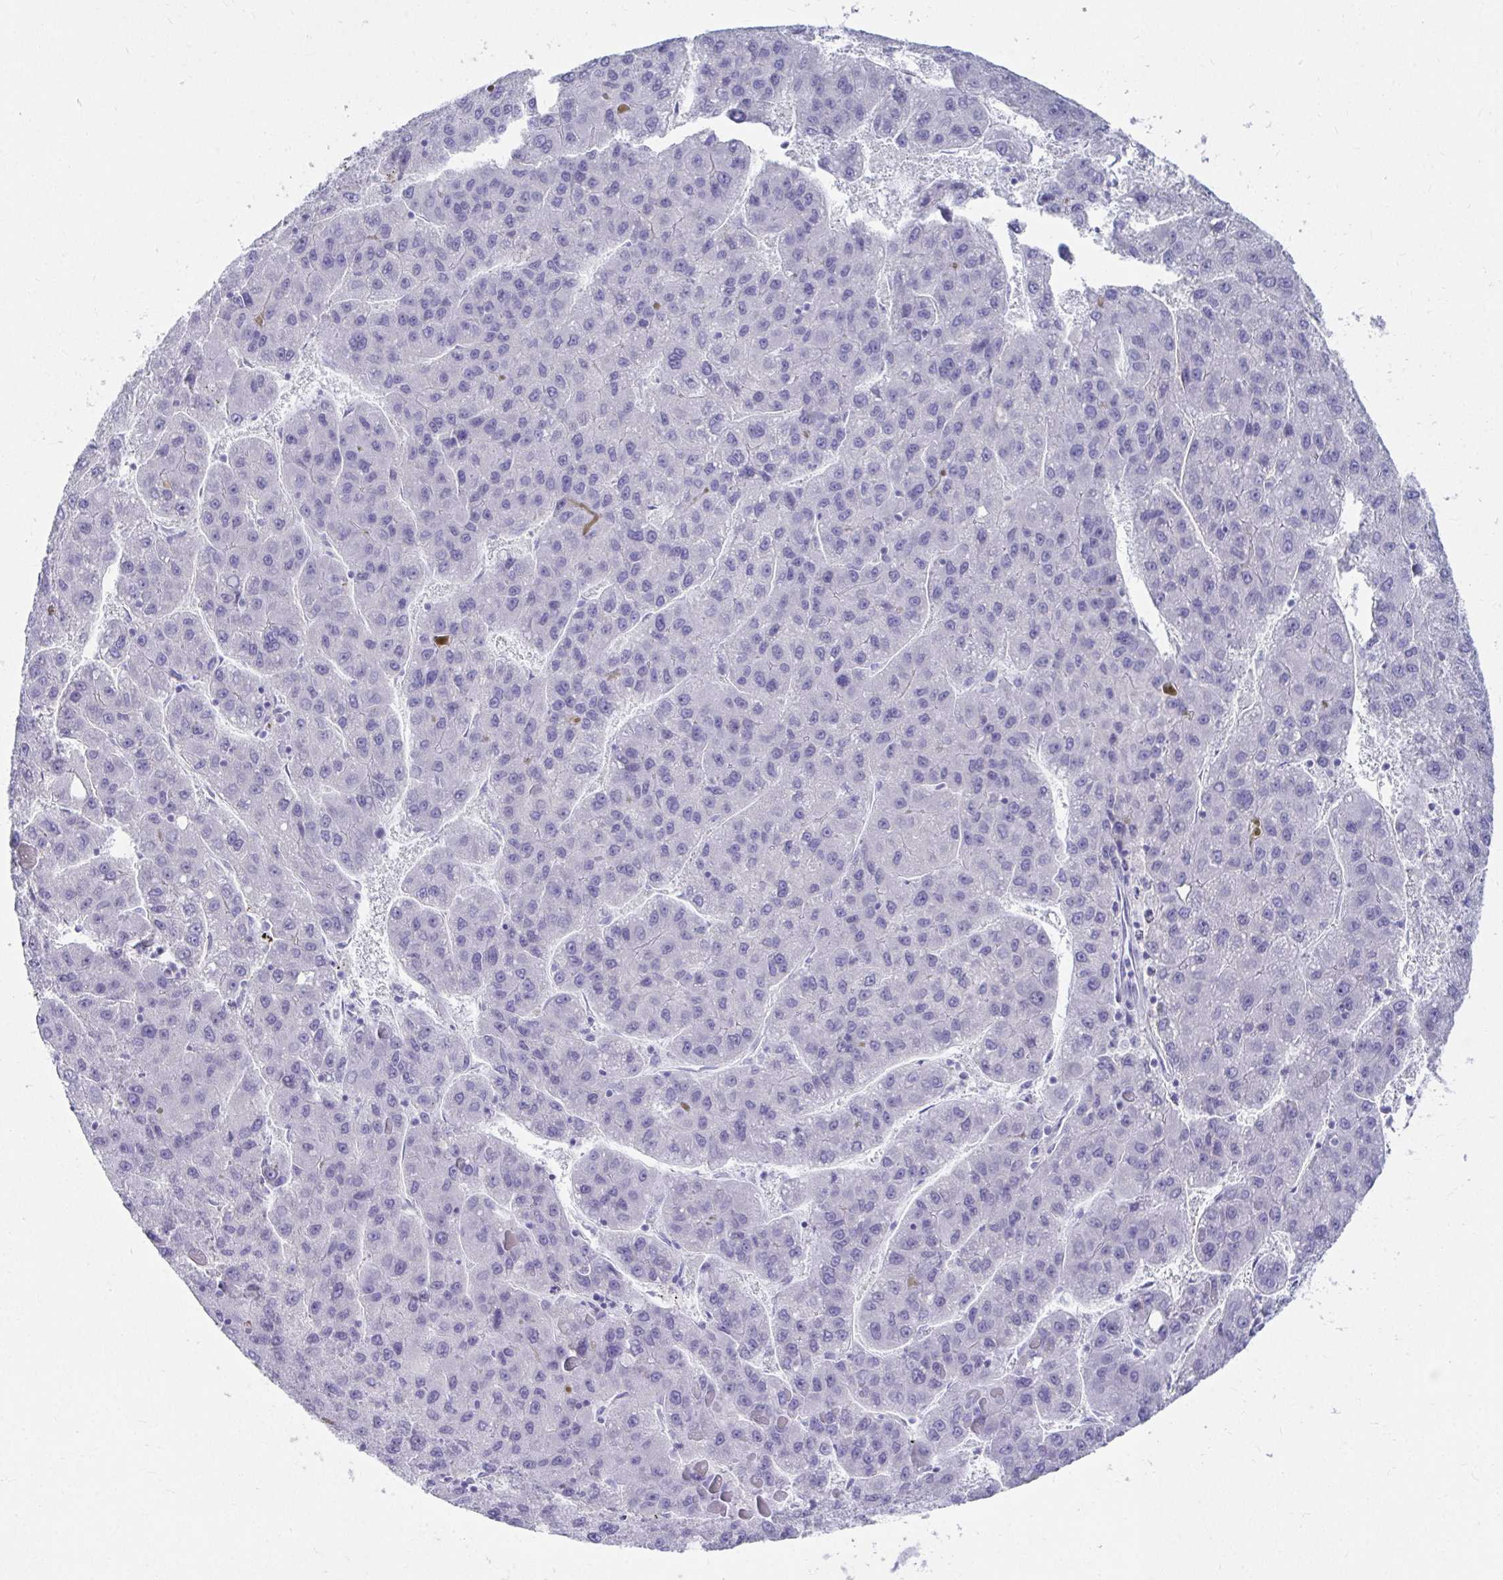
{"staining": {"intensity": "negative", "quantity": "none", "location": "none"}, "tissue": "liver cancer", "cell_type": "Tumor cells", "image_type": "cancer", "snomed": [{"axis": "morphology", "description": "Carcinoma, Hepatocellular, NOS"}, {"axis": "topography", "description": "Liver"}], "caption": "IHC histopathology image of human hepatocellular carcinoma (liver) stained for a protein (brown), which exhibits no positivity in tumor cells.", "gene": "DPEP3", "patient": {"sex": "female", "age": 82}}